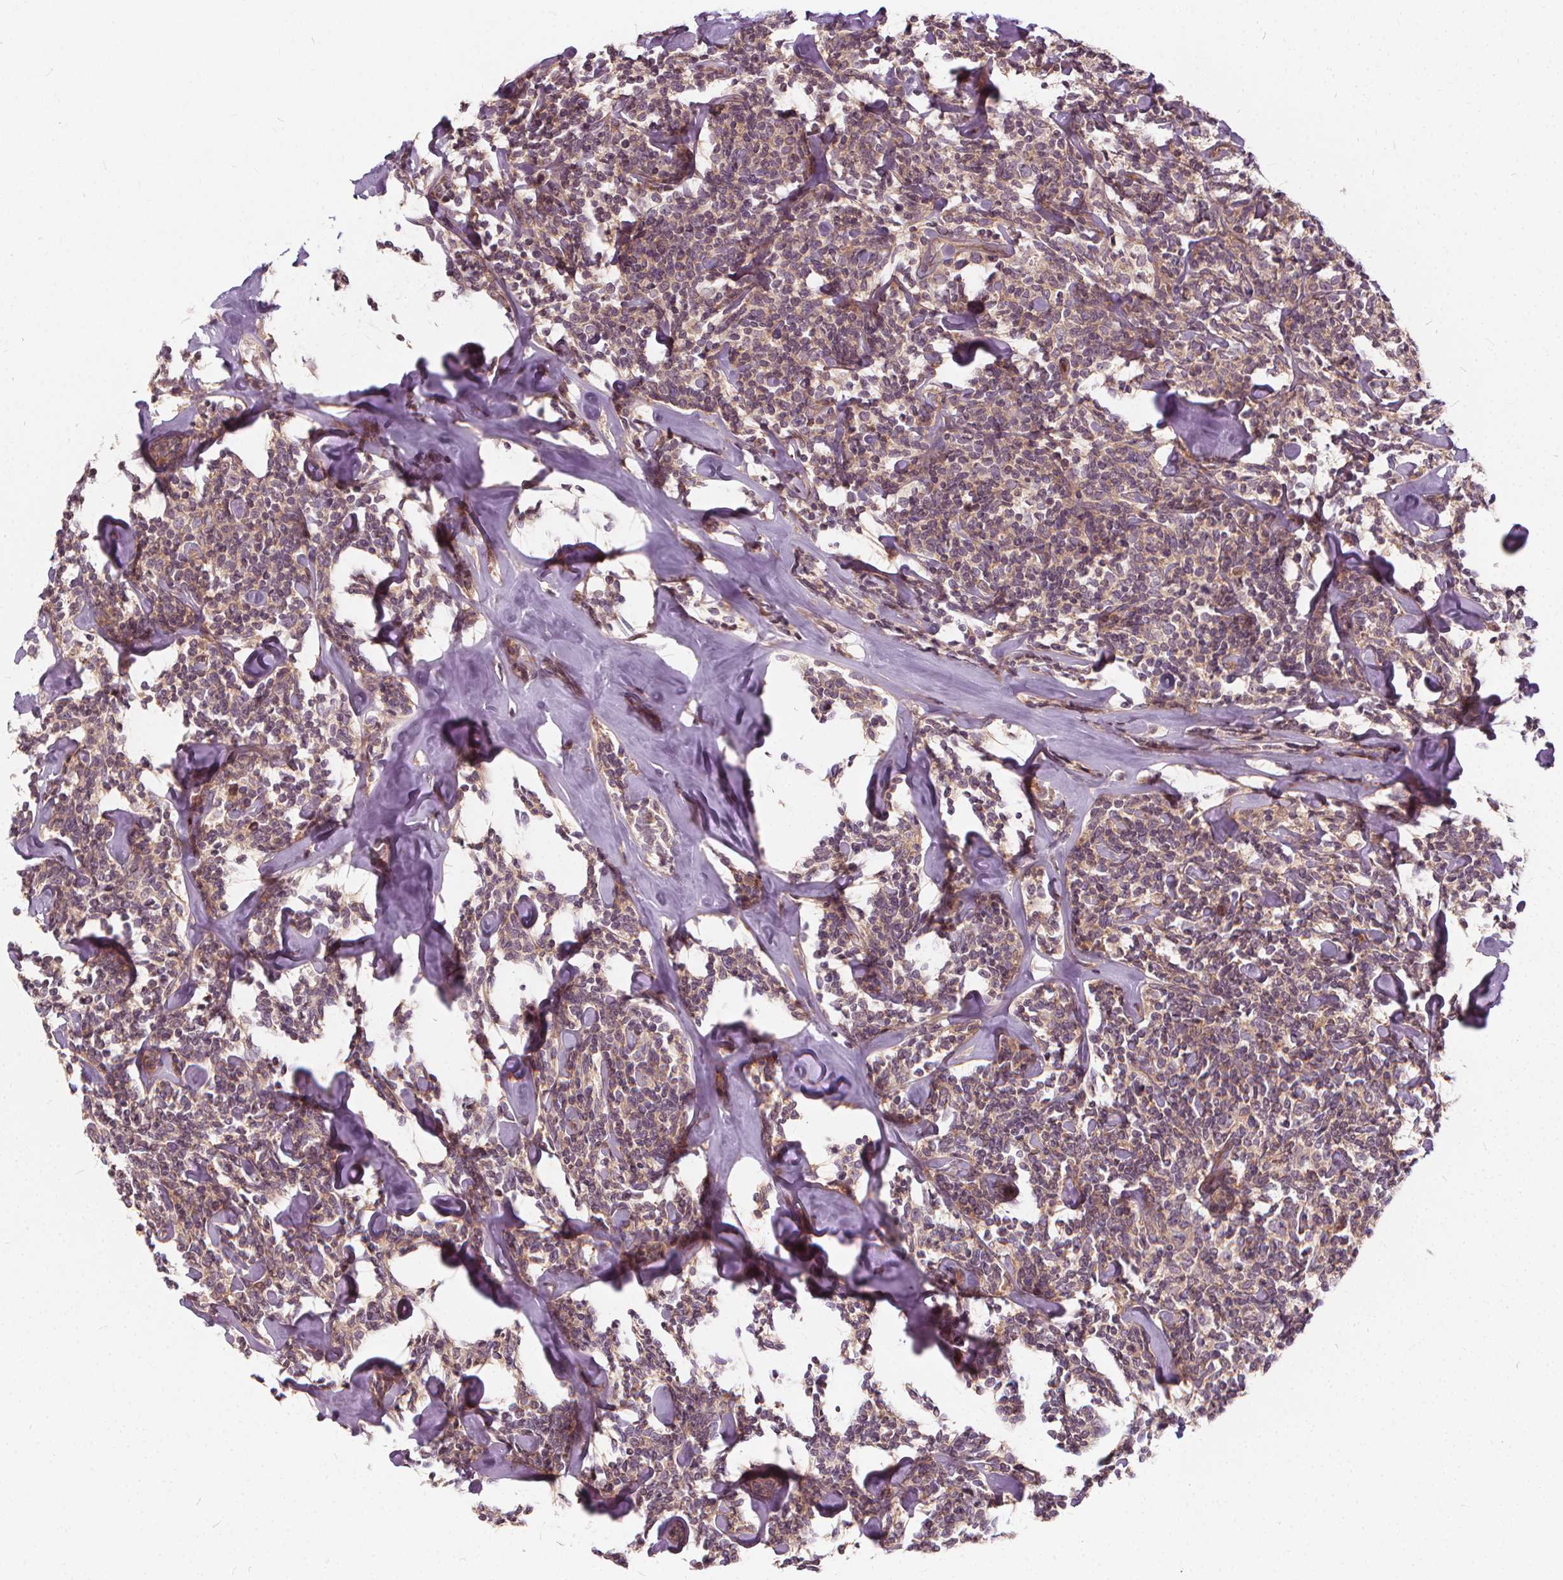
{"staining": {"intensity": "moderate", "quantity": ">75%", "location": "cytoplasmic/membranous"}, "tissue": "lymphoma", "cell_type": "Tumor cells", "image_type": "cancer", "snomed": [{"axis": "morphology", "description": "Malignant lymphoma, non-Hodgkin's type, Low grade"}, {"axis": "topography", "description": "Lymph node"}], "caption": "The photomicrograph demonstrates immunohistochemical staining of low-grade malignant lymphoma, non-Hodgkin's type. There is moderate cytoplasmic/membranous positivity is present in about >75% of tumor cells.", "gene": "INPP5E", "patient": {"sex": "female", "age": 56}}